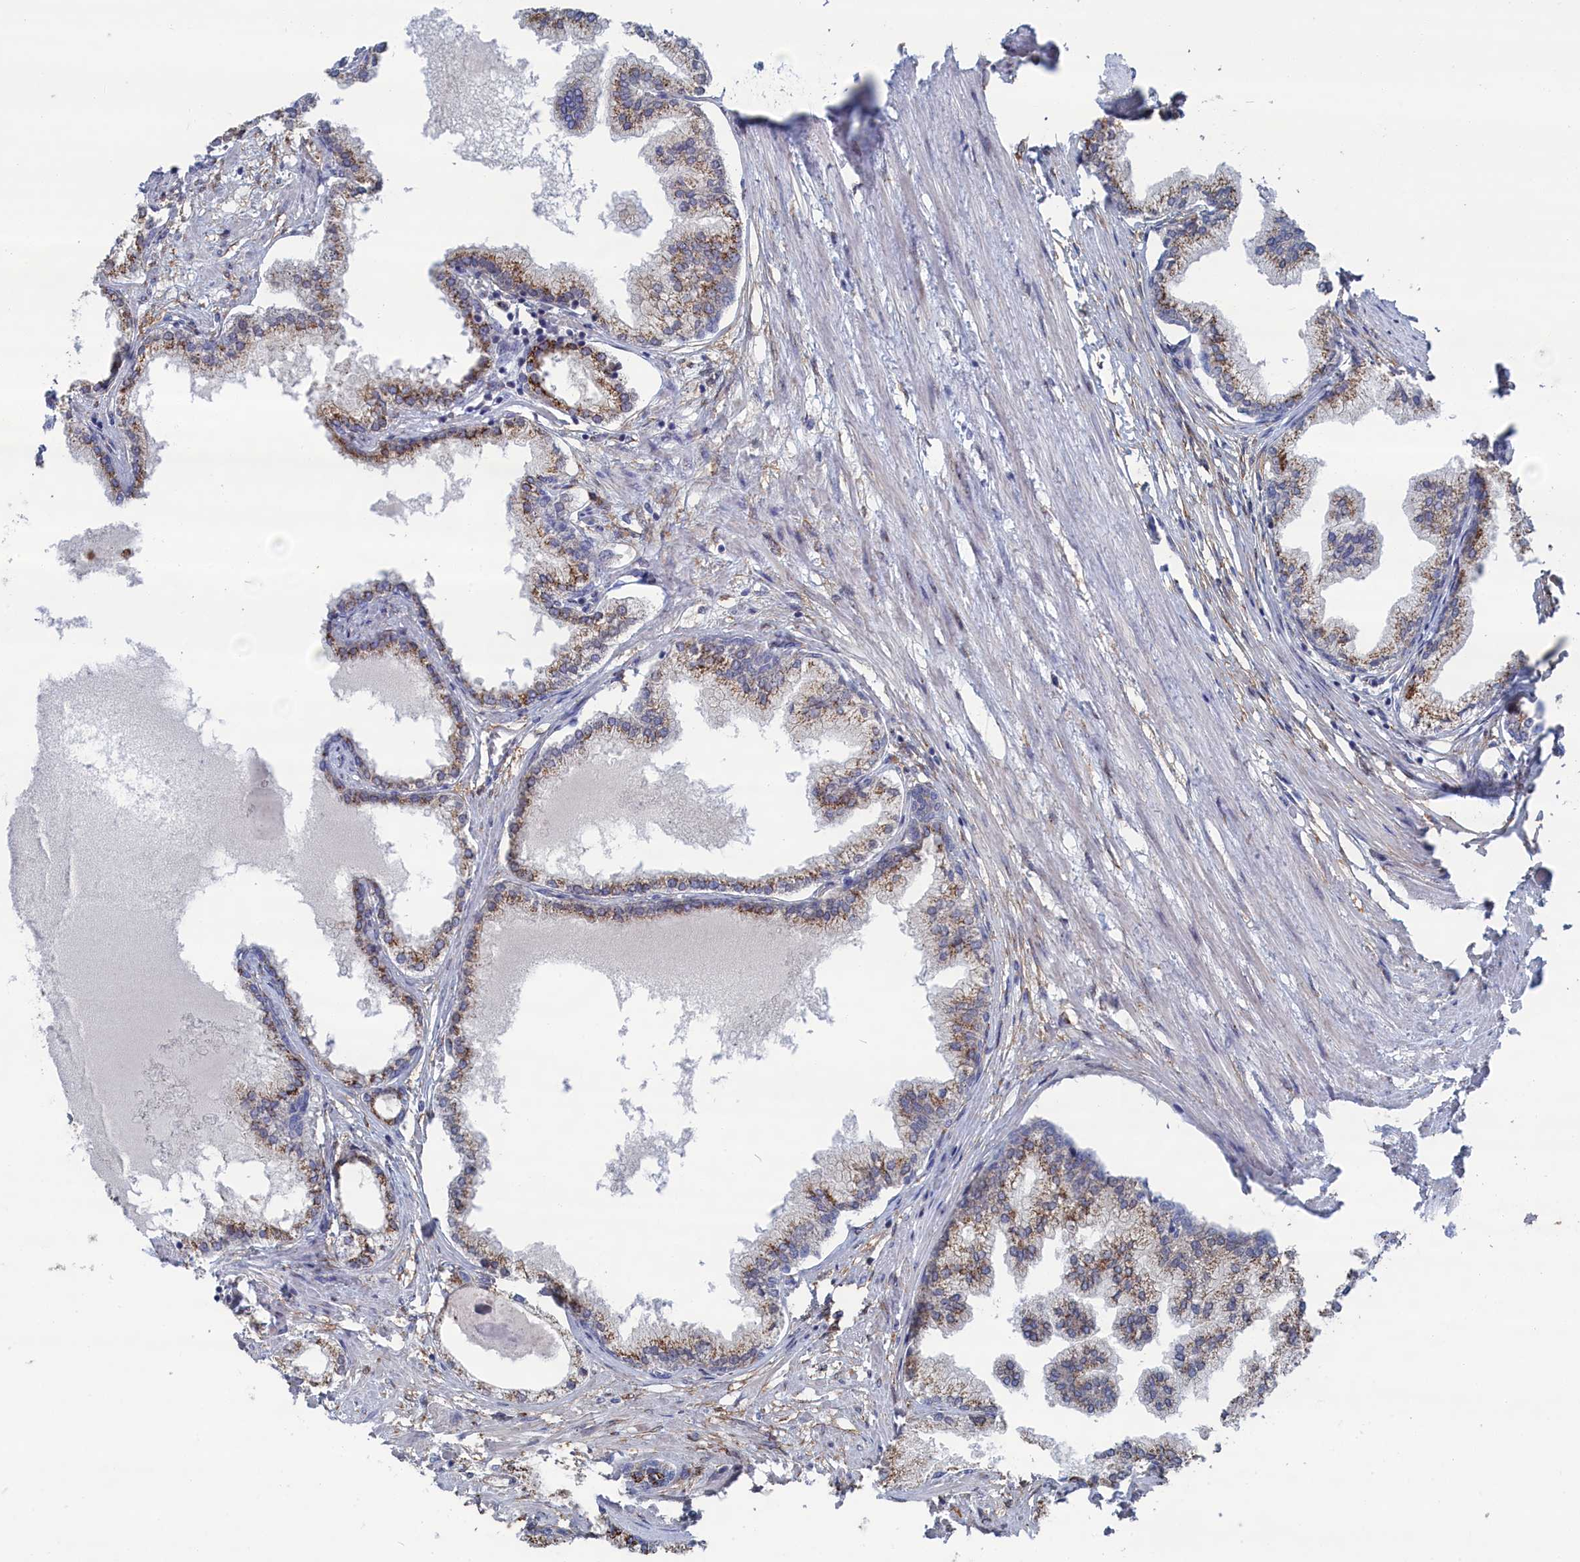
{"staining": {"intensity": "moderate", "quantity": ">75%", "location": "cytoplasmic/membranous"}, "tissue": "prostate cancer", "cell_type": "Tumor cells", "image_type": "cancer", "snomed": [{"axis": "morphology", "description": "Adenocarcinoma, Low grade"}, {"axis": "topography", "description": "Prostate"}], "caption": "Immunohistochemistry (IHC) of prostate adenocarcinoma (low-grade) displays medium levels of moderate cytoplasmic/membranous positivity in about >75% of tumor cells. (Brightfield microscopy of DAB IHC at high magnification).", "gene": "IRX1", "patient": {"sex": "male", "age": 63}}